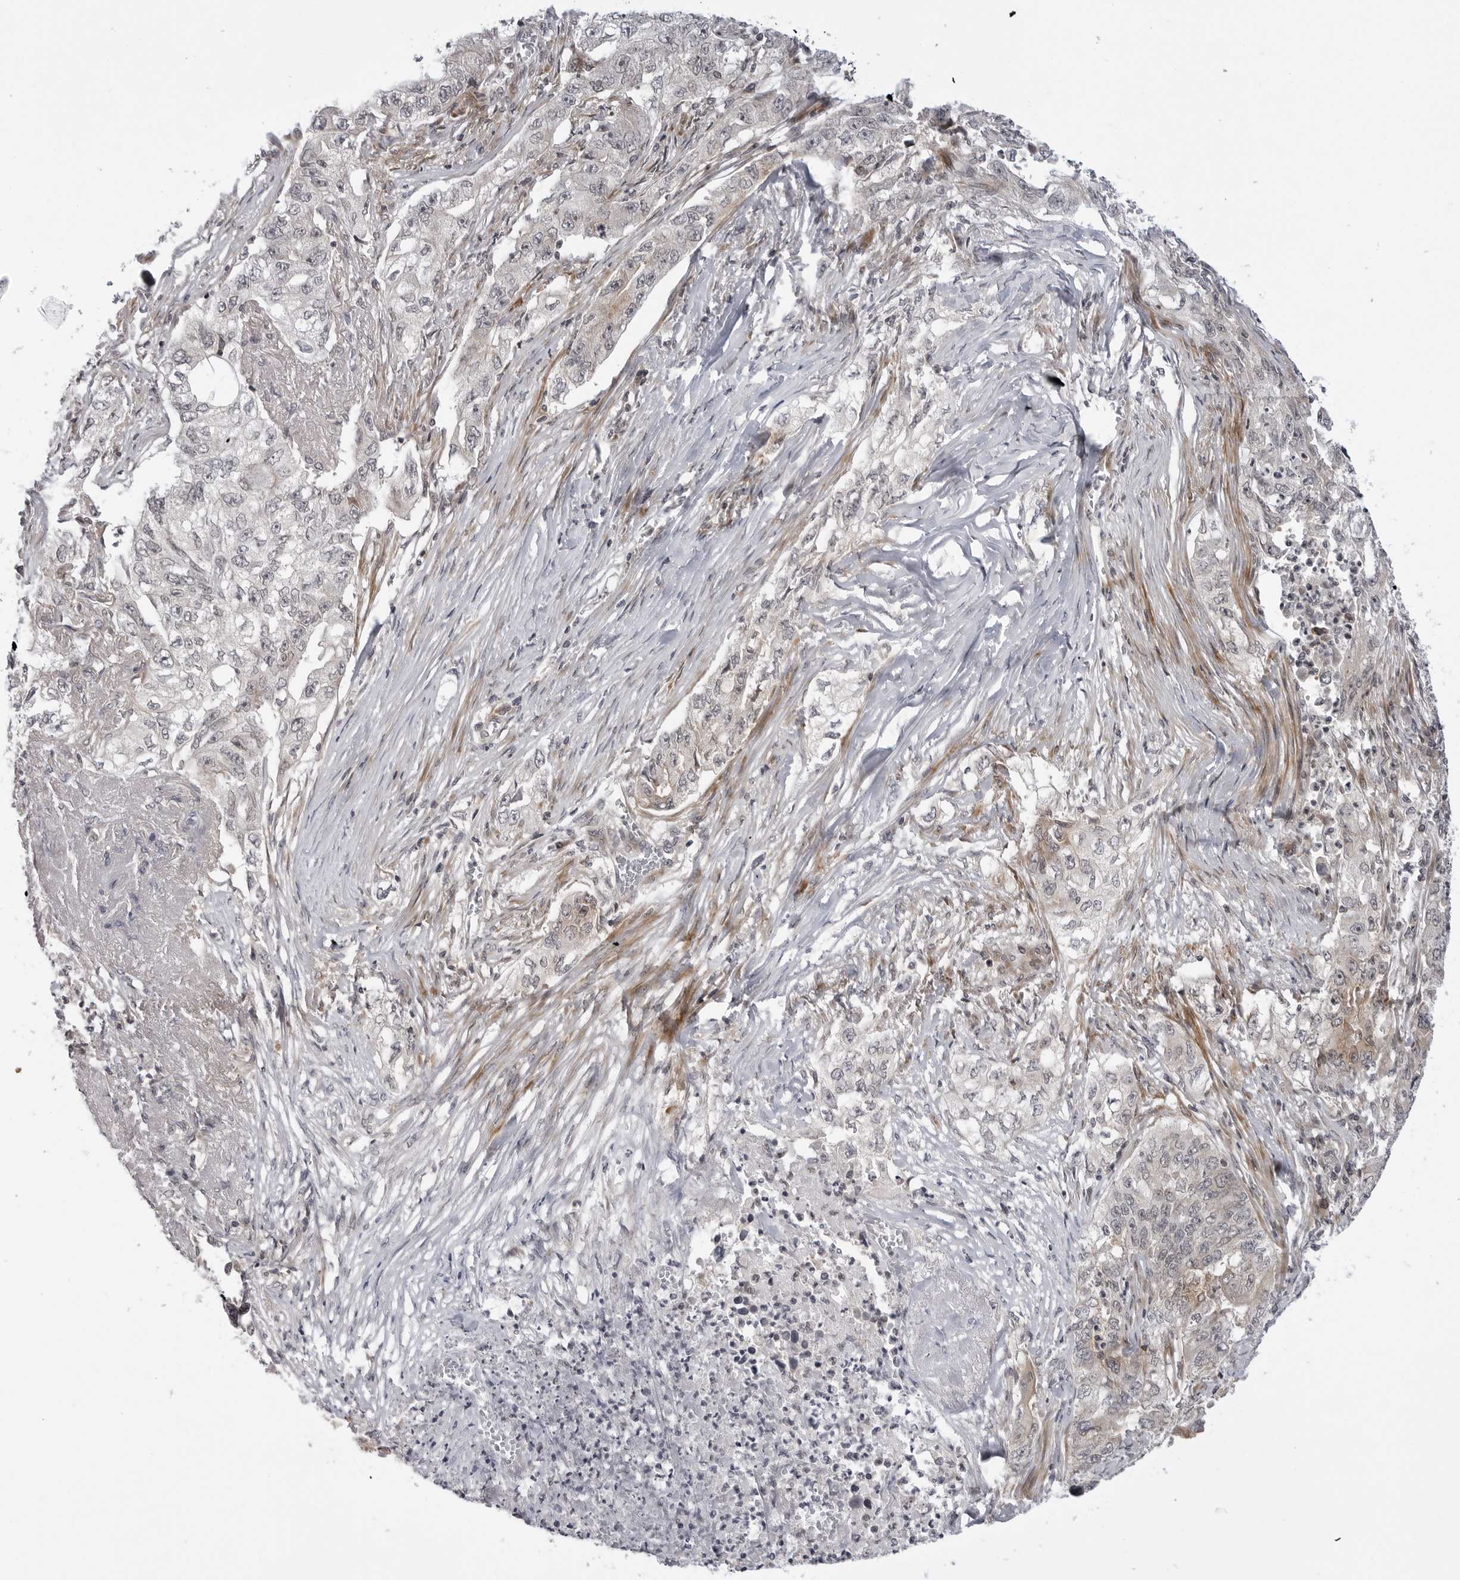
{"staining": {"intensity": "moderate", "quantity": "<25%", "location": "cytoplasmic/membranous"}, "tissue": "lung cancer", "cell_type": "Tumor cells", "image_type": "cancer", "snomed": [{"axis": "morphology", "description": "Adenocarcinoma, NOS"}, {"axis": "topography", "description": "Lung"}], "caption": "Adenocarcinoma (lung) stained with immunohistochemistry (IHC) demonstrates moderate cytoplasmic/membranous expression in about <25% of tumor cells.", "gene": "ADAMTS5", "patient": {"sex": "female", "age": 51}}